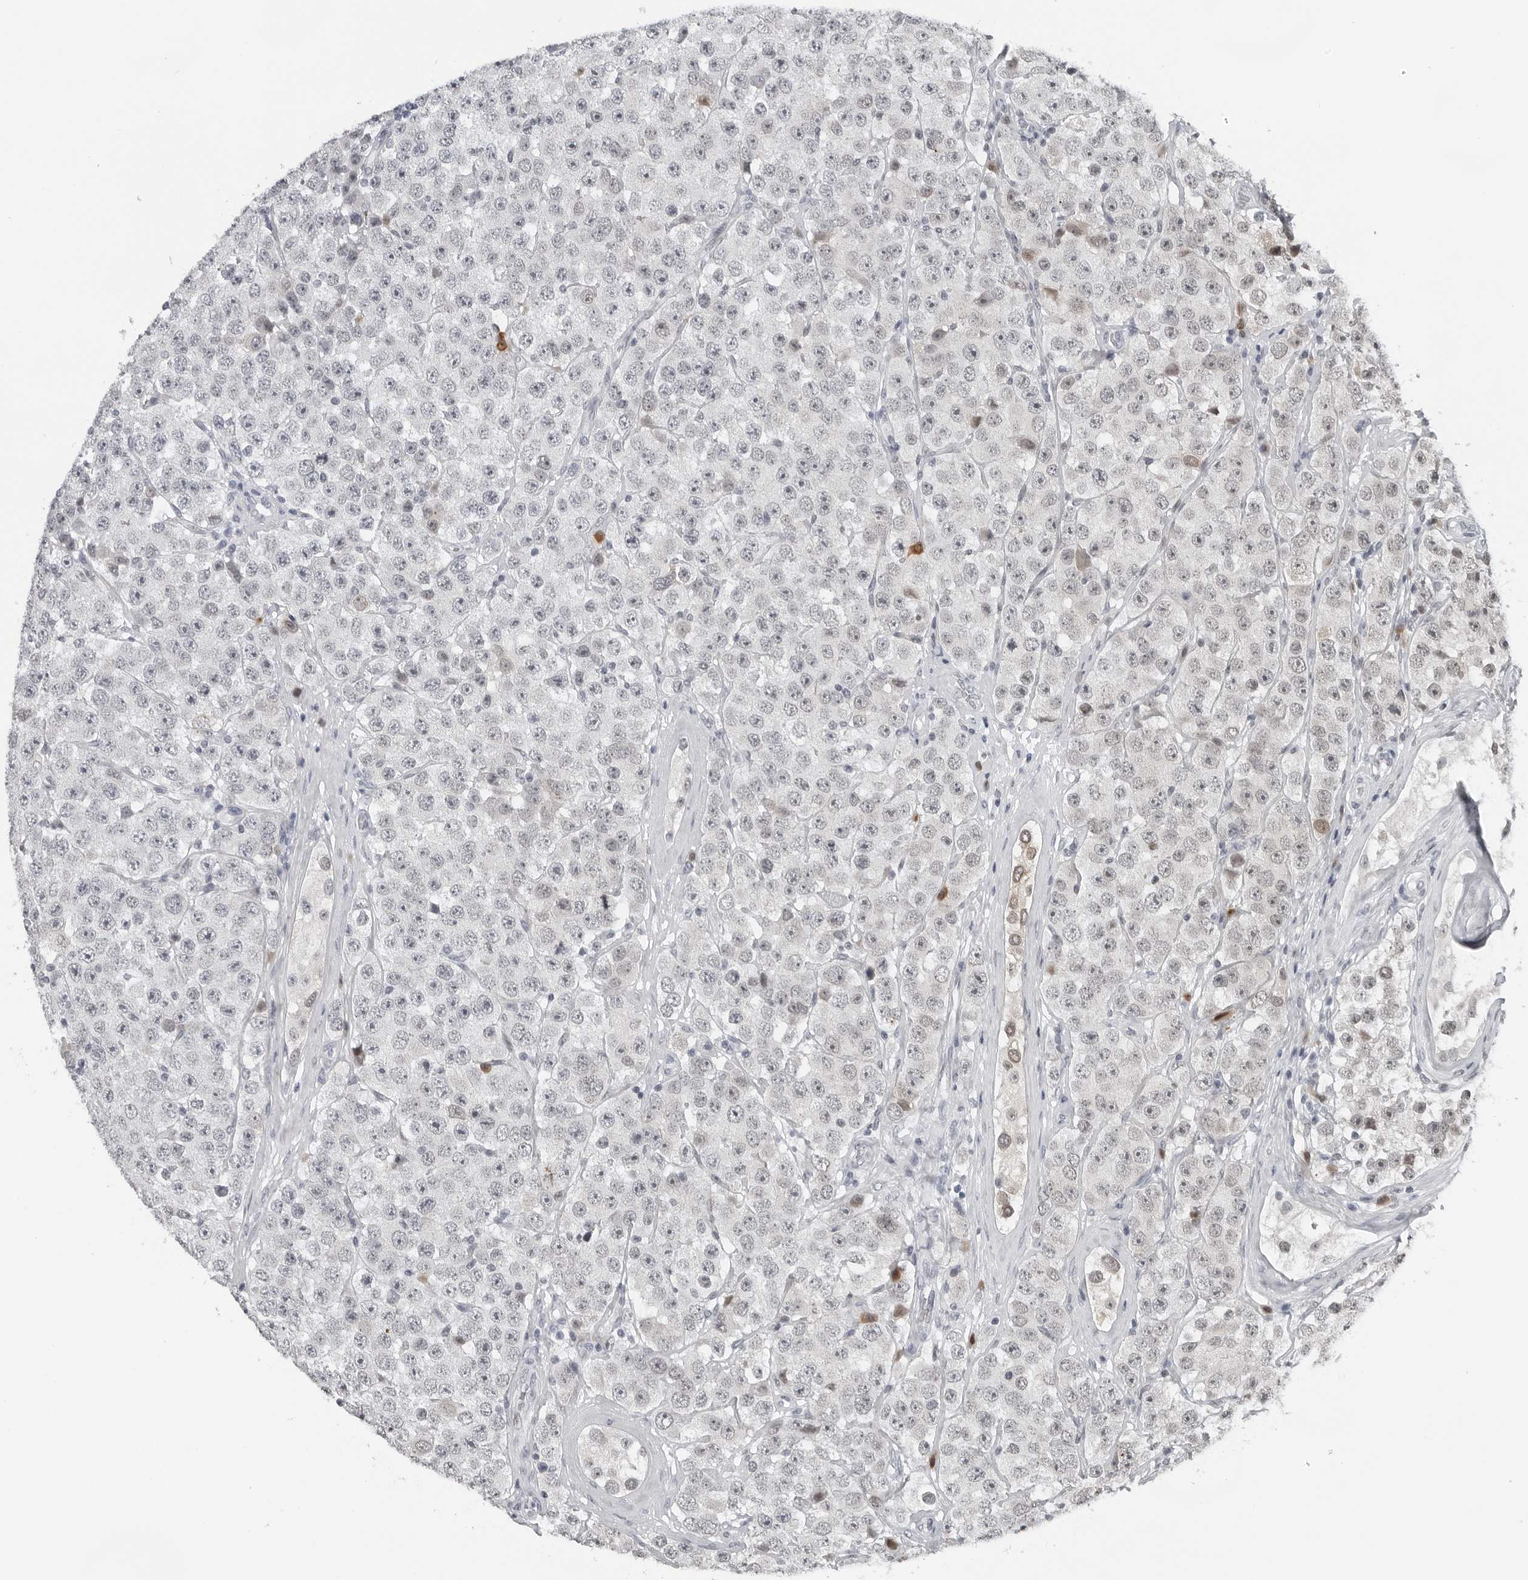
{"staining": {"intensity": "negative", "quantity": "none", "location": "none"}, "tissue": "testis cancer", "cell_type": "Tumor cells", "image_type": "cancer", "snomed": [{"axis": "morphology", "description": "Seminoma, NOS"}, {"axis": "morphology", "description": "Carcinoma, Embryonal, NOS"}, {"axis": "topography", "description": "Testis"}], "caption": "Immunohistochemistry (IHC) of testis cancer demonstrates no staining in tumor cells. The staining was performed using DAB to visualize the protein expression in brown, while the nuclei were stained in blue with hematoxylin (Magnification: 20x).", "gene": "PPP1R42", "patient": {"sex": "male", "age": 28}}